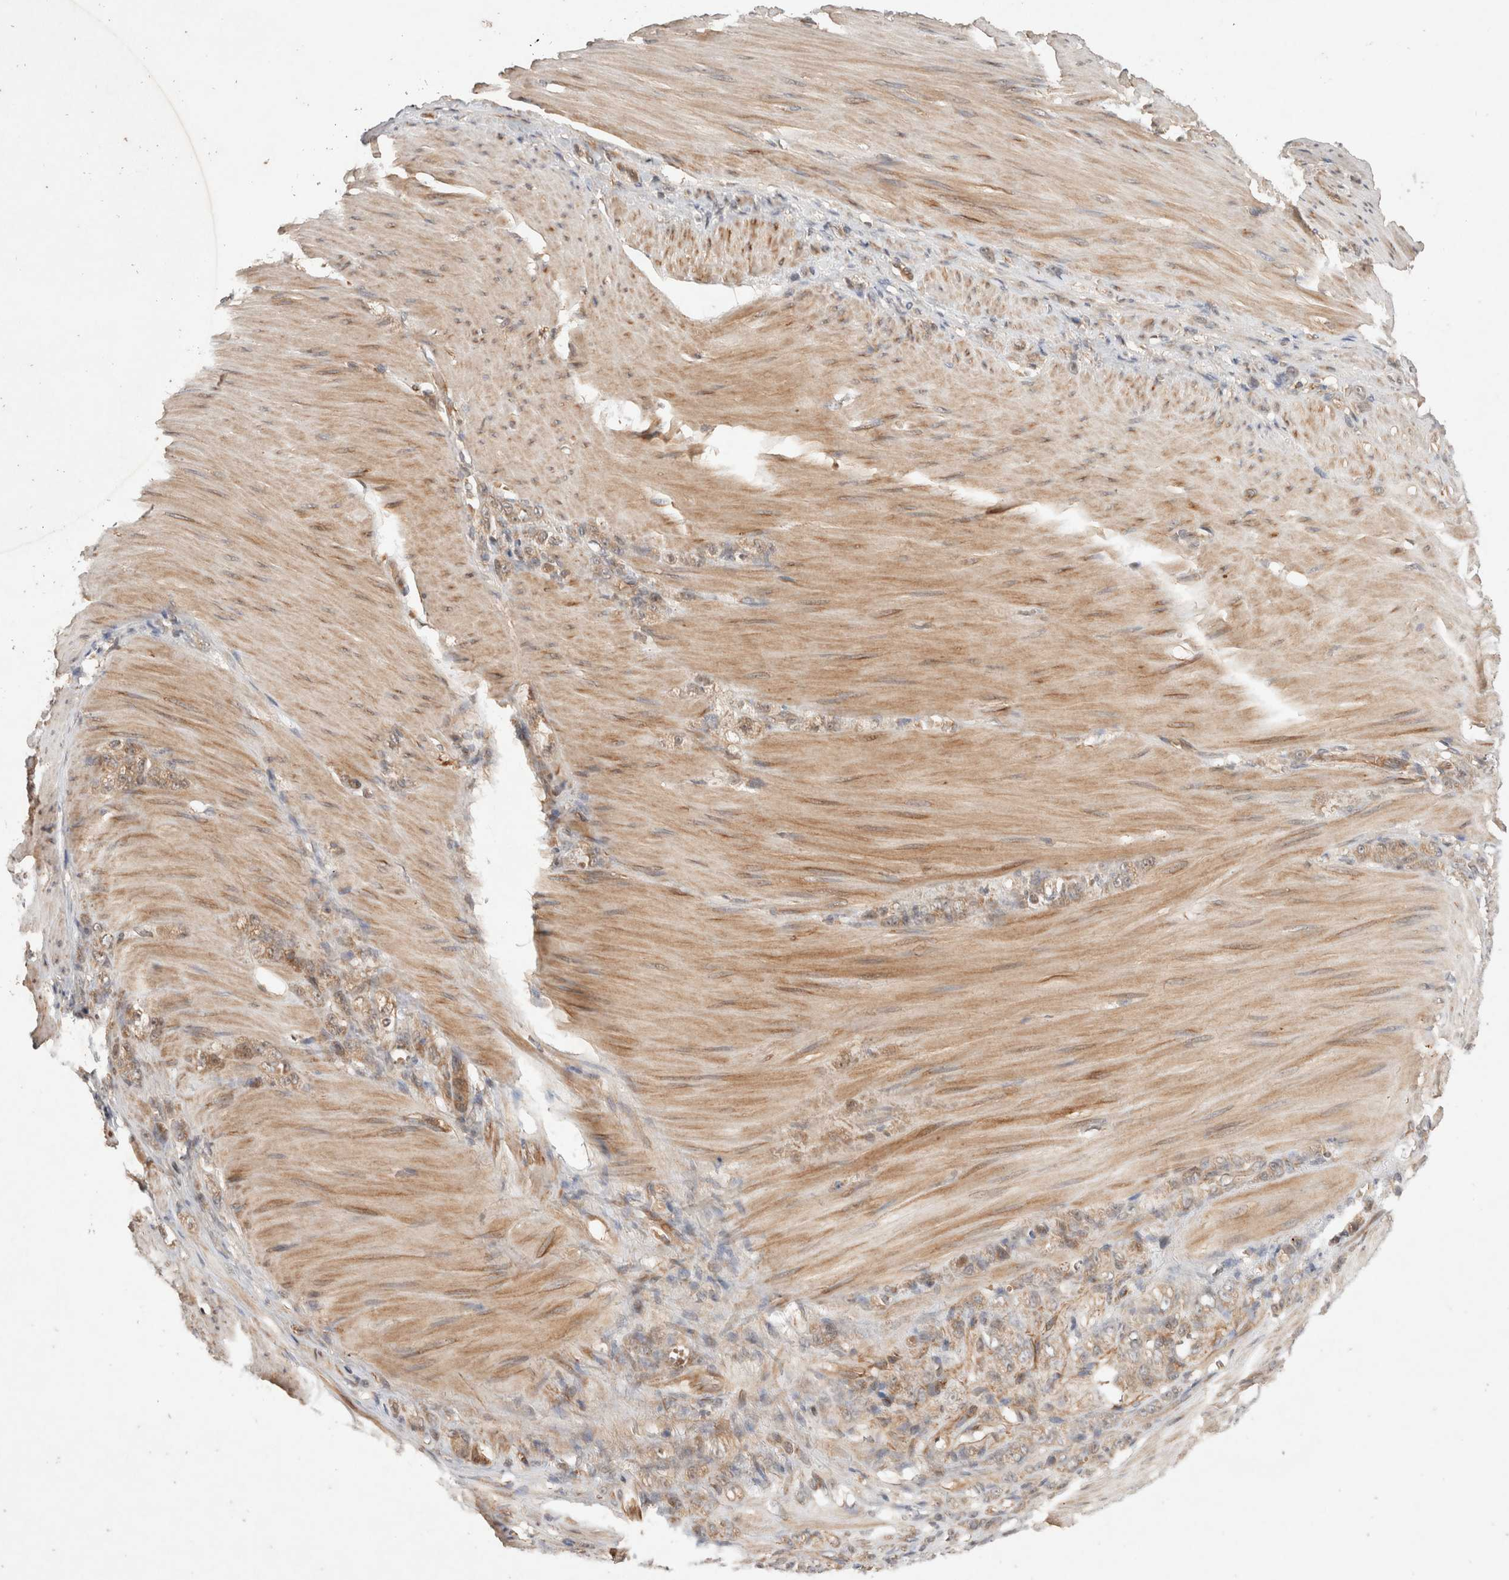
{"staining": {"intensity": "moderate", "quantity": ">75%", "location": "cytoplasmic/membranous"}, "tissue": "stomach cancer", "cell_type": "Tumor cells", "image_type": "cancer", "snomed": [{"axis": "morphology", "description": "Normal tissue, NOS"}, {"axis": "morphology", "description": "Adenocarcinoma, NOS"}, {"axis": "topography", "description": "Stomach"}], "caption": "Stomach adenocarcinoma was stained to show a protein in brown. There is medium levels of moderate cytoplasmic/membranous staining in approximately >75% of tumor cells. (DAB IHC, brown staining for protein, blue staining for nuclei).", "gene": "KLHL20", "patient": {"sex": "male", "age": 82}}